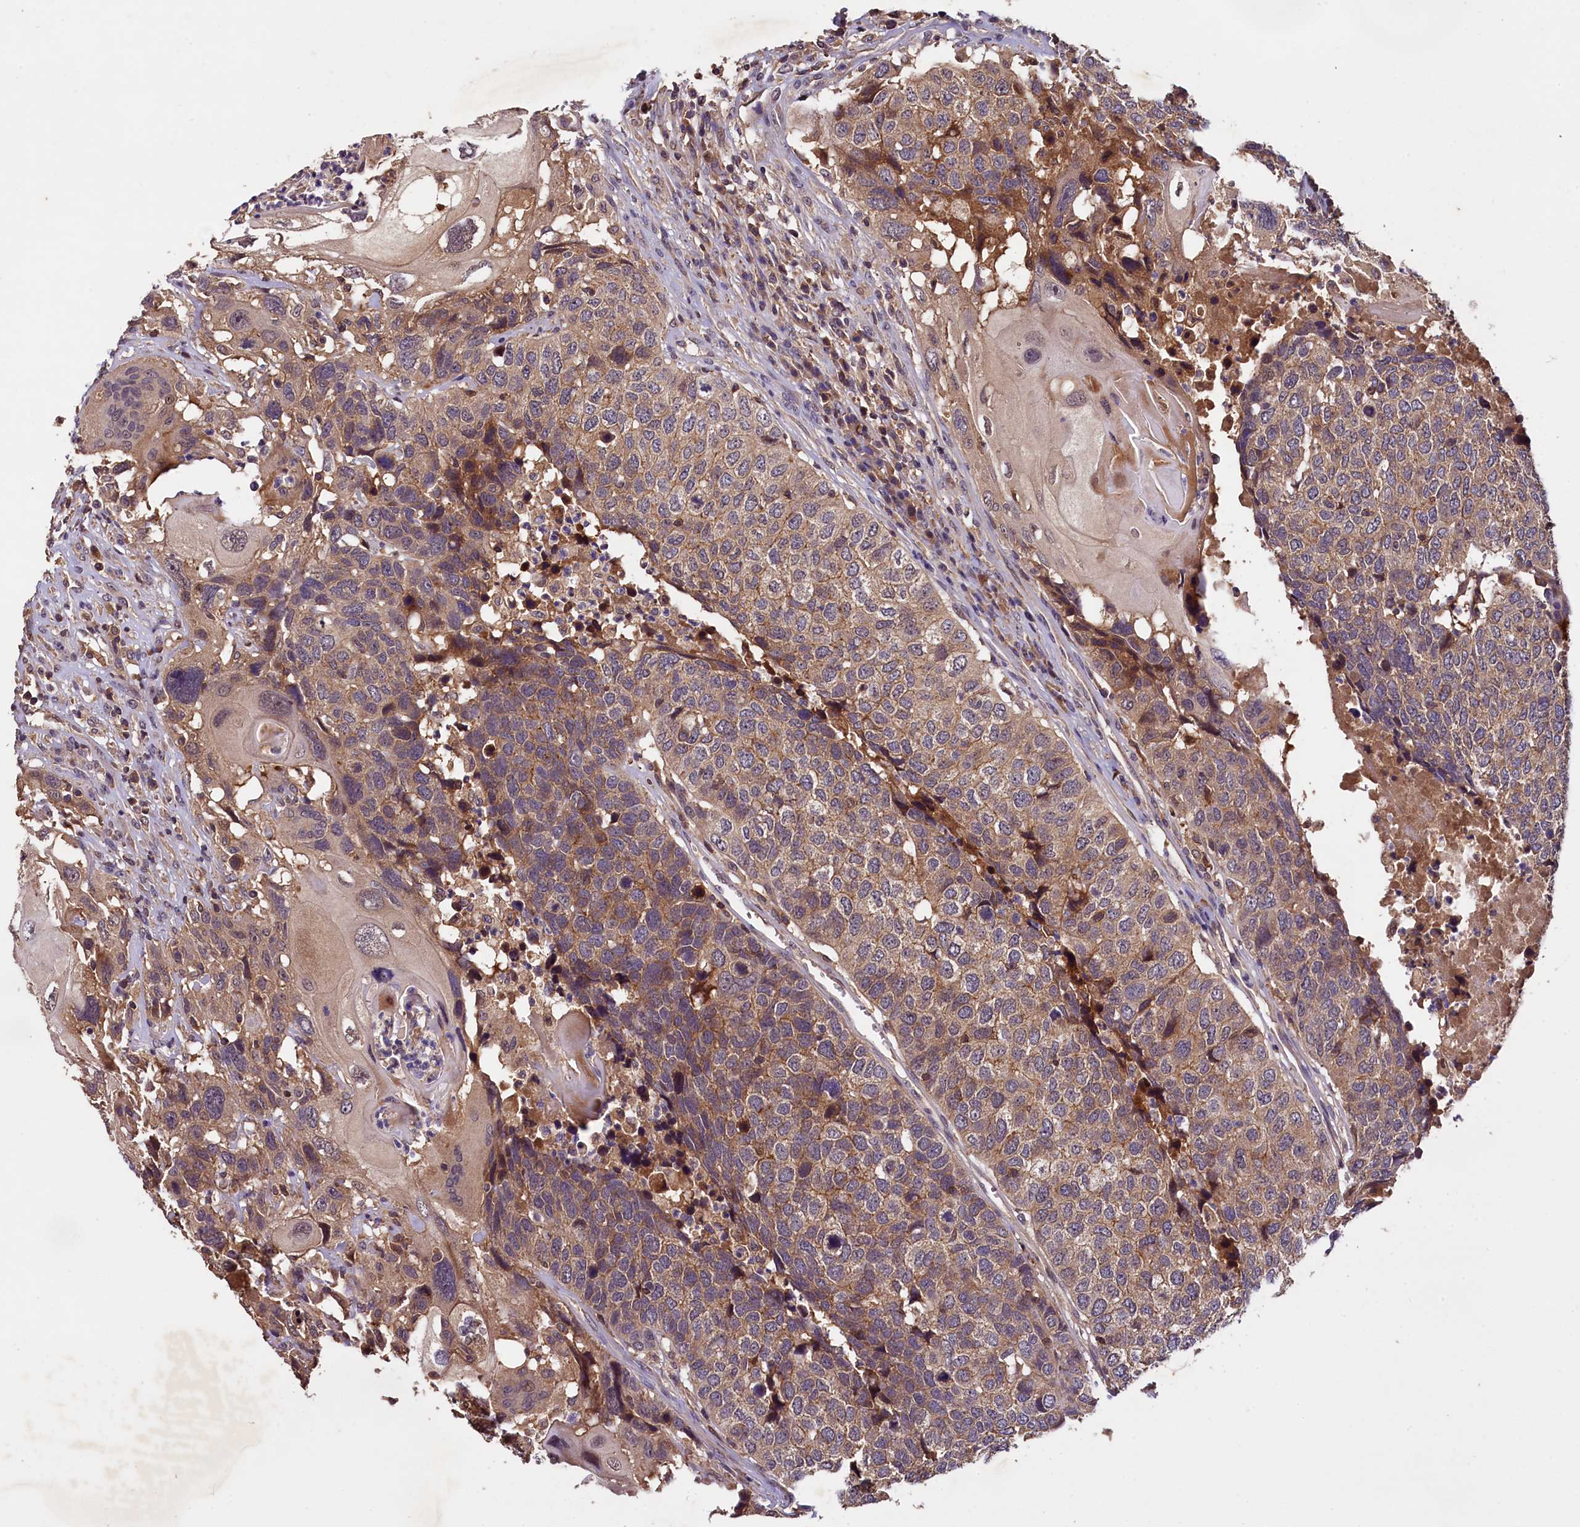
{"staining": {"intensity": "weak", "quantity": ">75%", "location": "cytoplasmic/membranous"}, "tissue": "head and neck cancer", "cell_type": "Tumor cells", "image_type": "cancer", "snomed": [{"axis": "morphology", "description": "Squamous cell carcinoma, NOS"}, {"axis": "topography", "description": "Head-Neck"}], "caption": "Immunohistochemistry (IHC) histopathology image of neoplastic tissue: human head and neck cancer (squamous cell carcinoma) stained using IHC reveals low levels of weak protein expression localized specifically in the cytoplasmic/membranous of tumor cells, appearing as a cytoplasmic/membranous brown color.", "gene": "PLXNB1", "patient": {"sex": "male", "age": 66}}